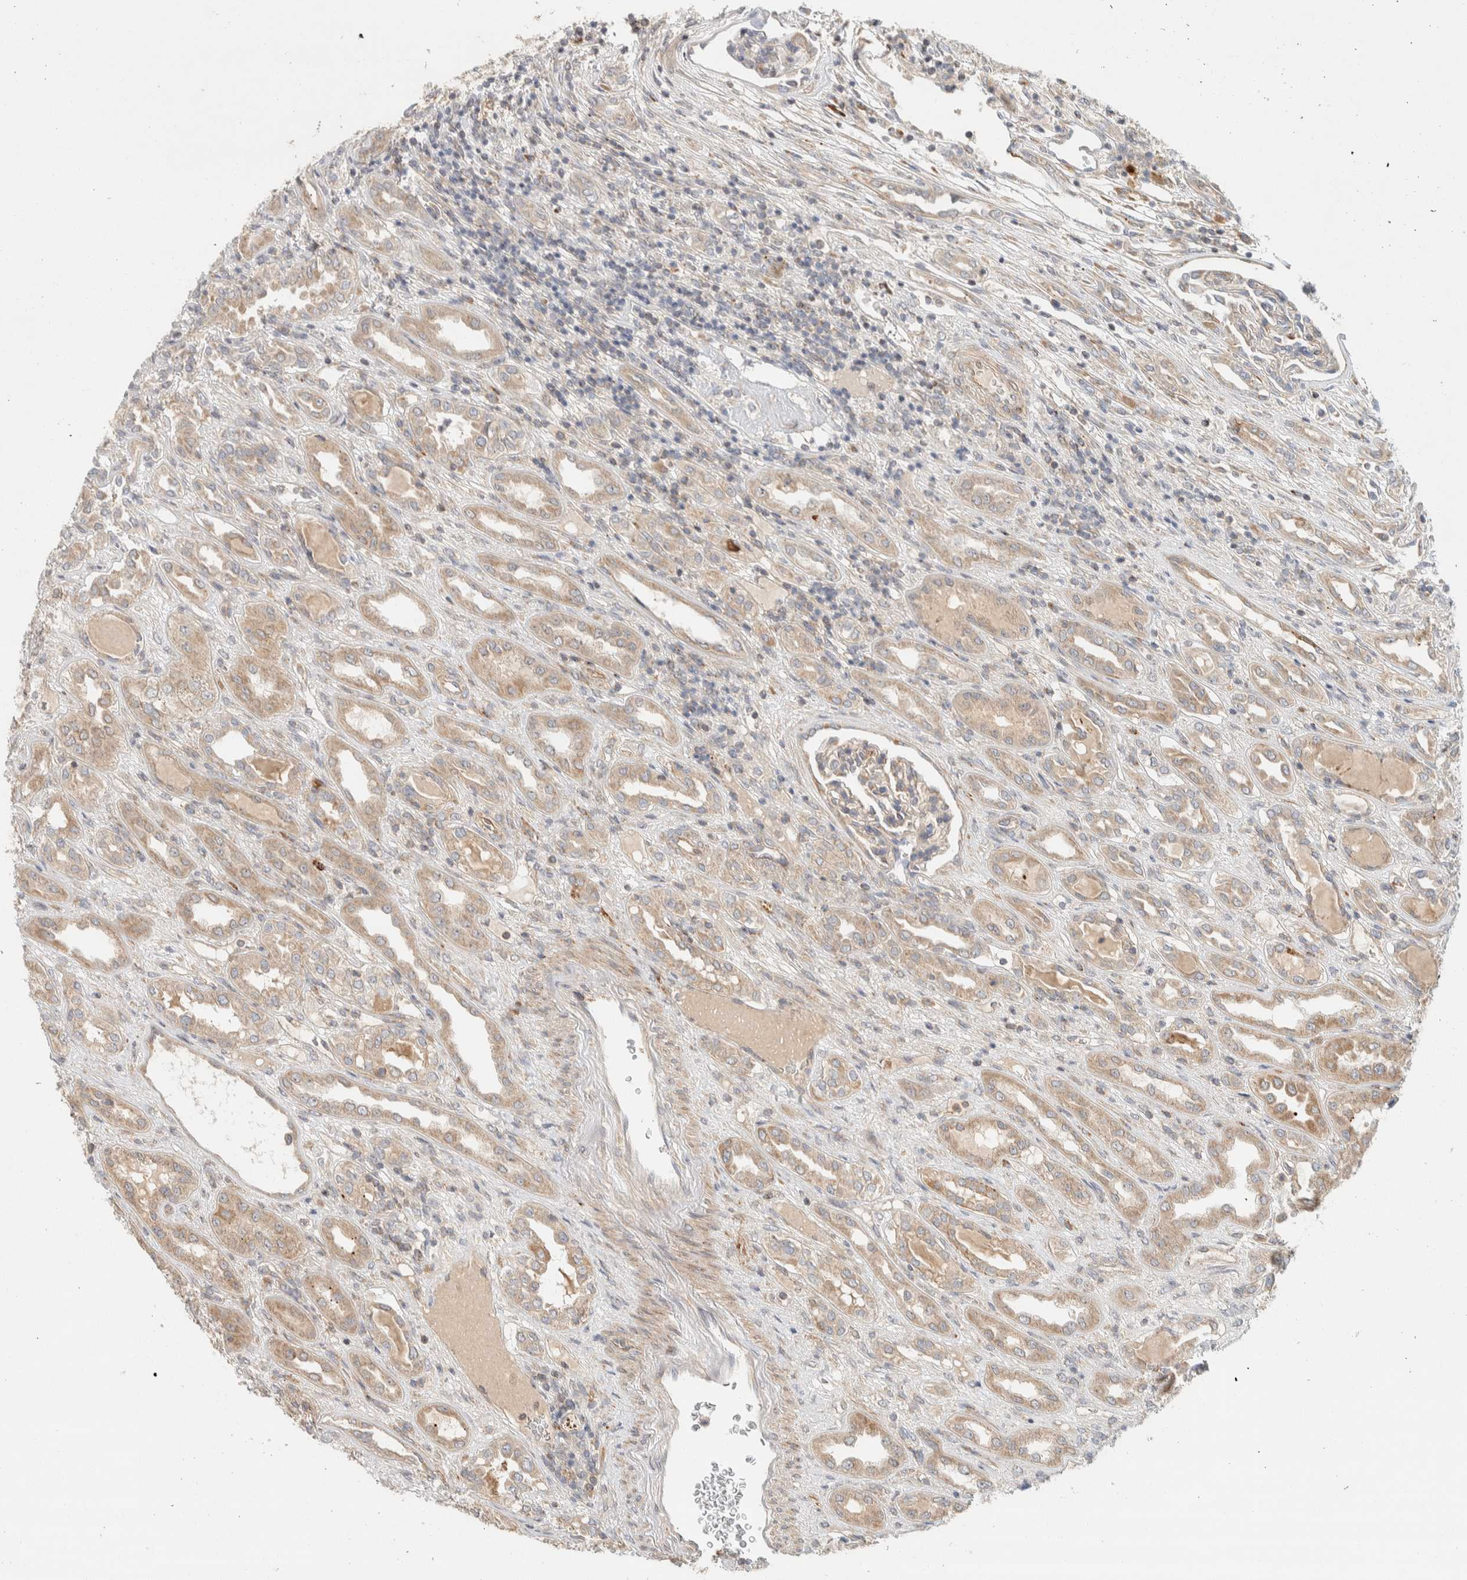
{"staining": {"intensity": "weak", "quantity": "25%-75%", "location": "cytoplasmic/membranous"}, "tissue": "renal cancer", "cell_type": "Tumor cells", "image_type": "cancer", "snomed": [{"axis": "morphology", "description": "Adenocarcinoma, NOS"}, {"axis": "topography", "description": "Kidney"}], "caption": "Immunohistochemical staining of adenocarcinoma (renal) reveals low levels of weak cytoplasmic/membranous protein positivity in approximately 25%-75% of tumor cells.", "gene": "KIF9", "patient": {"sex": "female", "age": 54}}